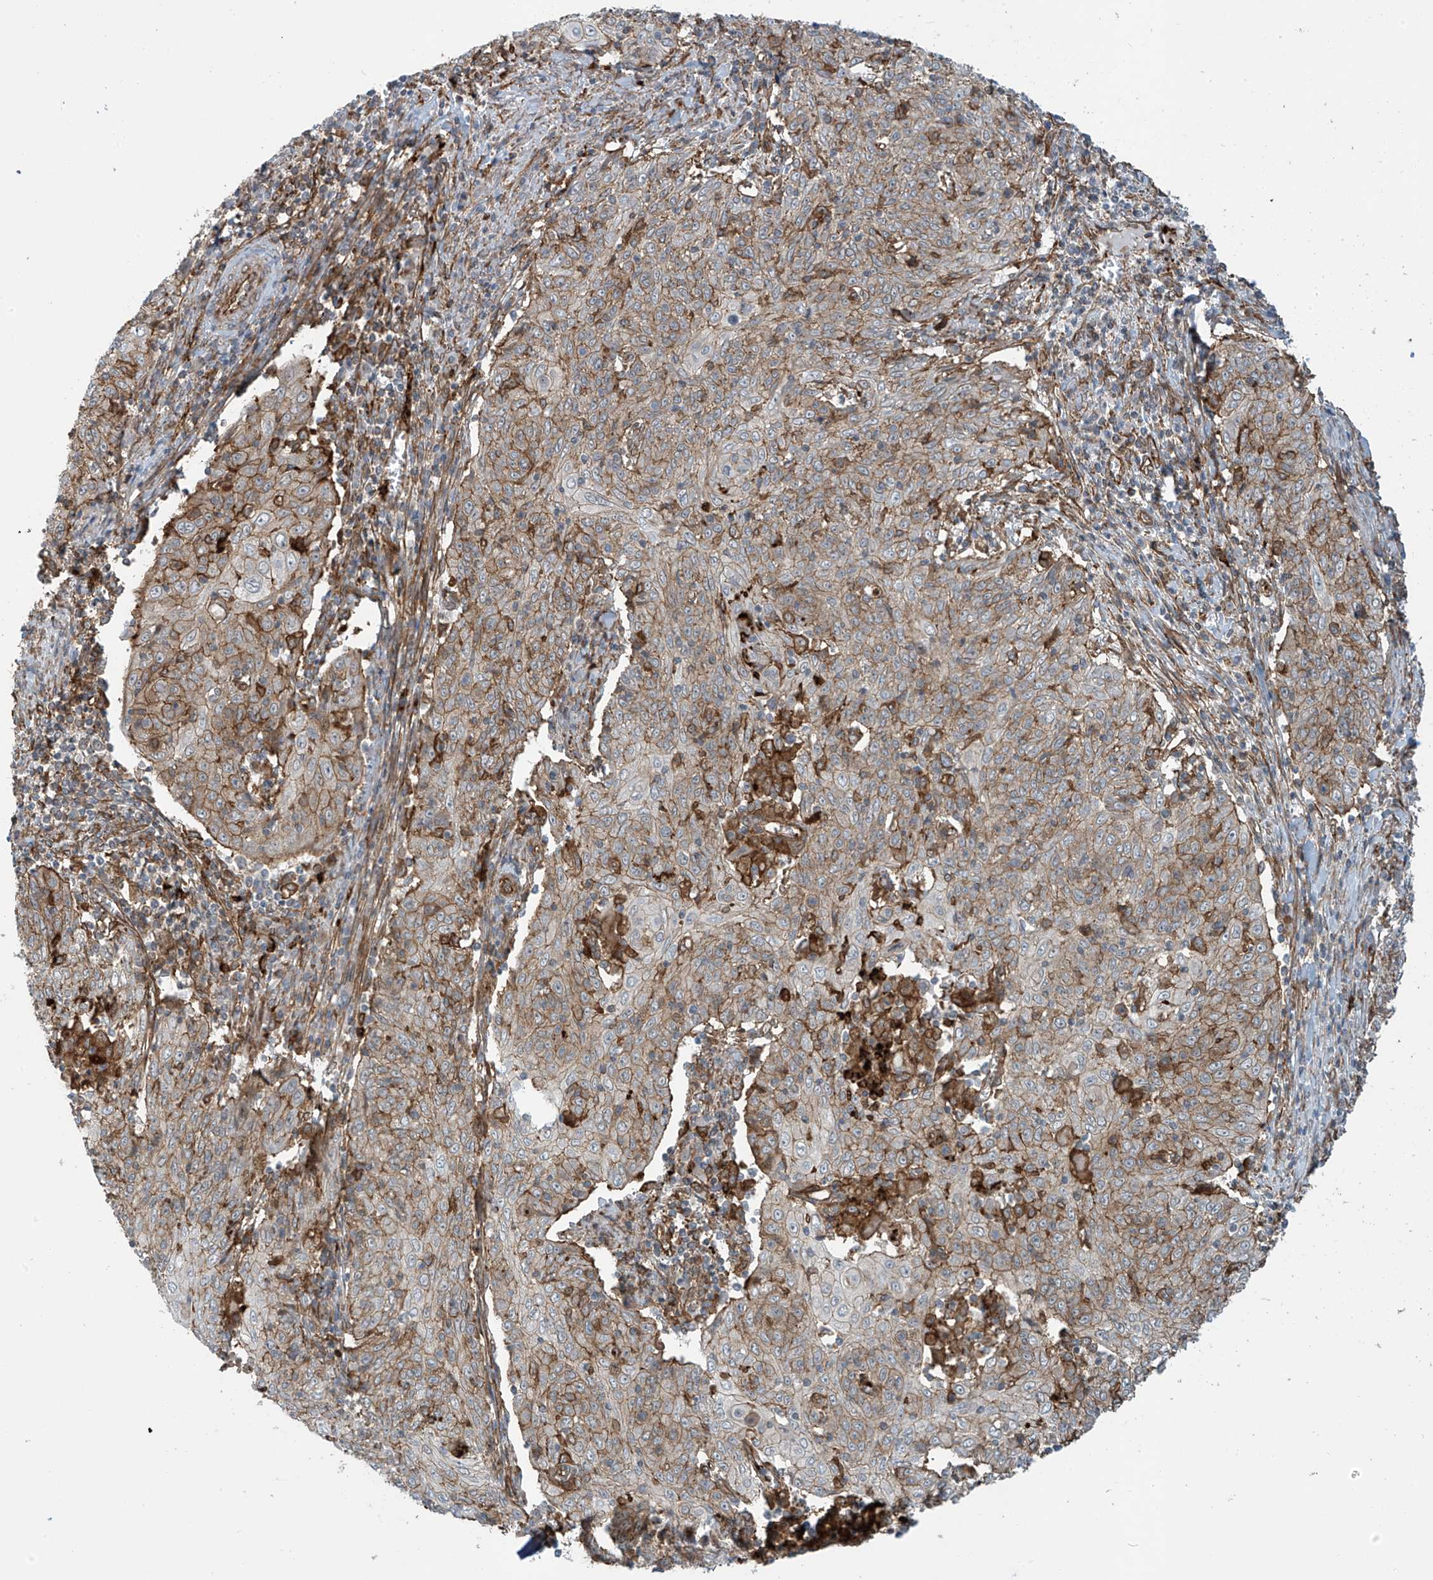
{"staining": {"intensity": "moderate", "quantity": ">75%", "location": "cytoplasmic/membranous"}, "tissue": "cervical cancer", "cell_type": "Tumor cells", "image_type": "cancer", "snomed": [{"axis": "morphology", "description": "Squamous cell carcinoma, NOS"}, {"axis": "topography", "description": "Cervix"}], "caption": "Protein staining displays moderate cytoplasmic/membranous expression in about >75% of tumor cells in cervical squamous cell carcinoma.", "gene": "SLC9A2", "patient": {"sex": "female", "age": 48}}